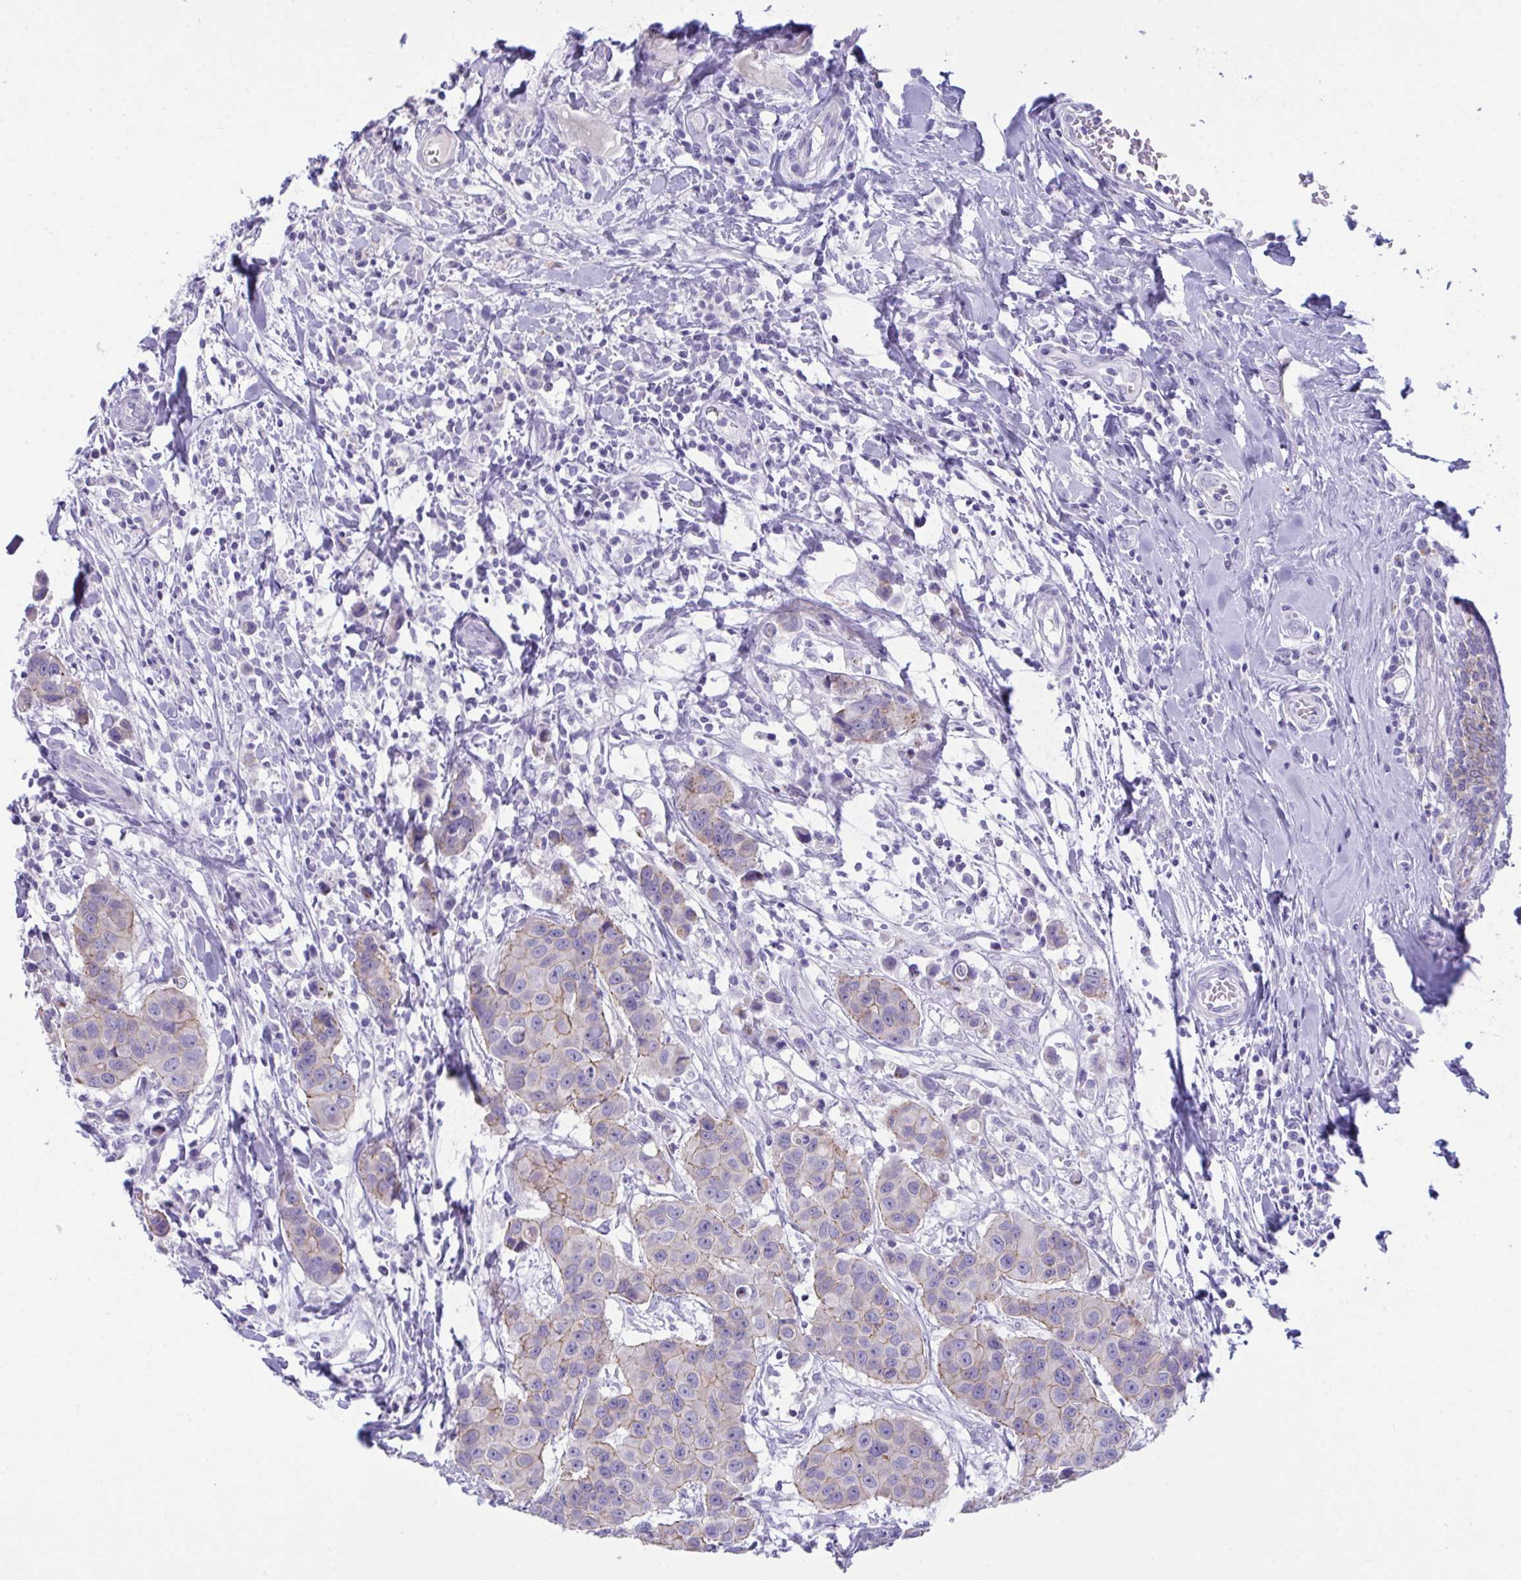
{"staining": {"intensity": "weak", "quantity": "<25%", "location": "cytoplasmic/membranous"}, "tissue": "breast cancer", "cell_type": "Tumor cells", "image_type": "cancer", "snomed": [{"axis": "morphology", "description": "Duct carcinoma"}, {"axis": "topography", "description": "Breast"}], "caption": "High power microscopy image of an IHC histopathology image of breast infiltrating ductal carcinoma, revealing no significant expression in tumor cells. The staining is performed using DAB brown chromogen with nuclei counter-stained in using hematoxylin.", "gene": "GLB1L2", "patient": {"sex": "female", "age": 24}}